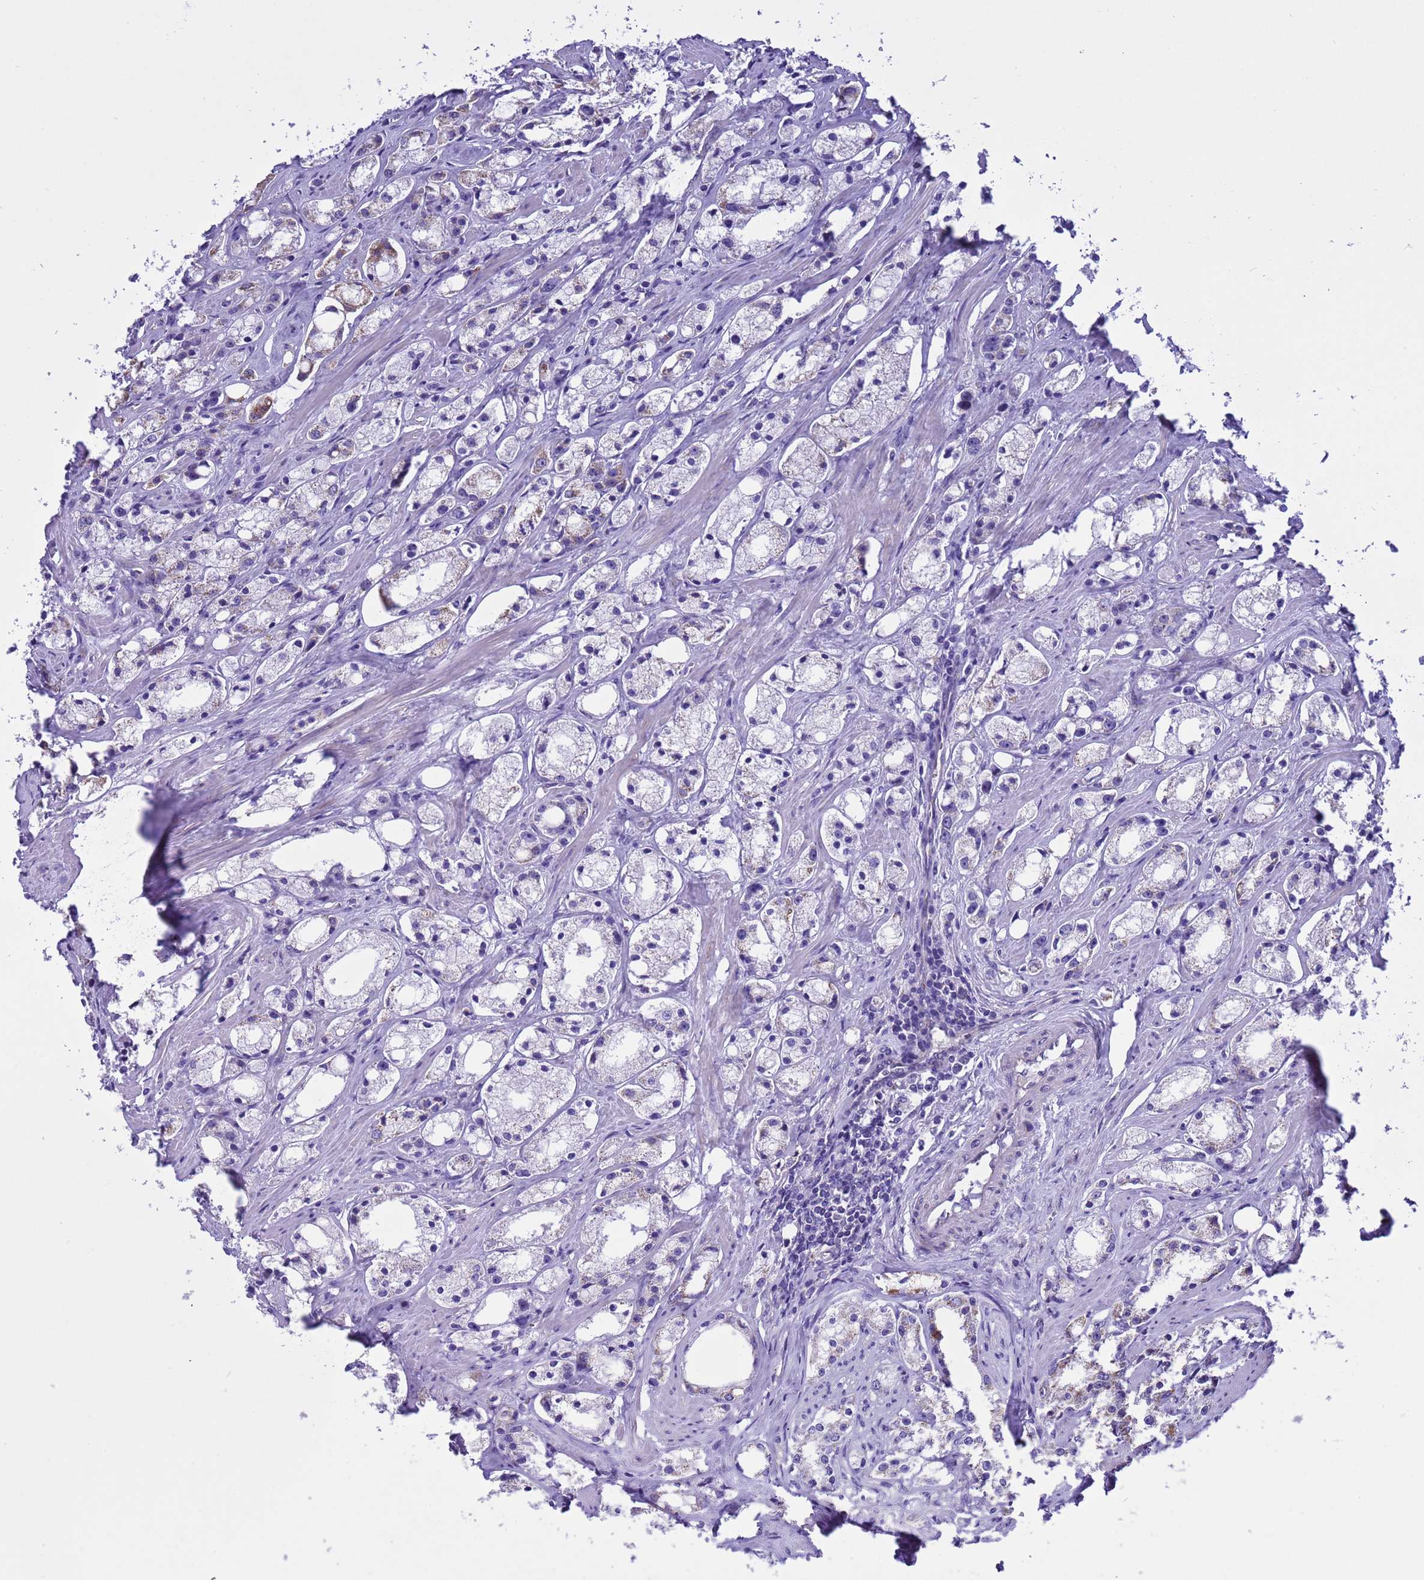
{"staining": {"intensity": "weak", "quantity": "<25%", "location": "cytoplasmic/membranous"}, "tissue": "prostate cancer", "cell_type": "Tumor cells", "image_type": "cancer", "snomed": [{"axis": "morphology", "description": "Adenocarcinoma, High grade"}, {"axis": "topography", "description": "Prostate"}], "caption": "A micrograph of human prostate cancer is negative for staining in tumor cells.", "gene": "CCDC191", "patient": {"sex": "male", "age": 66}}